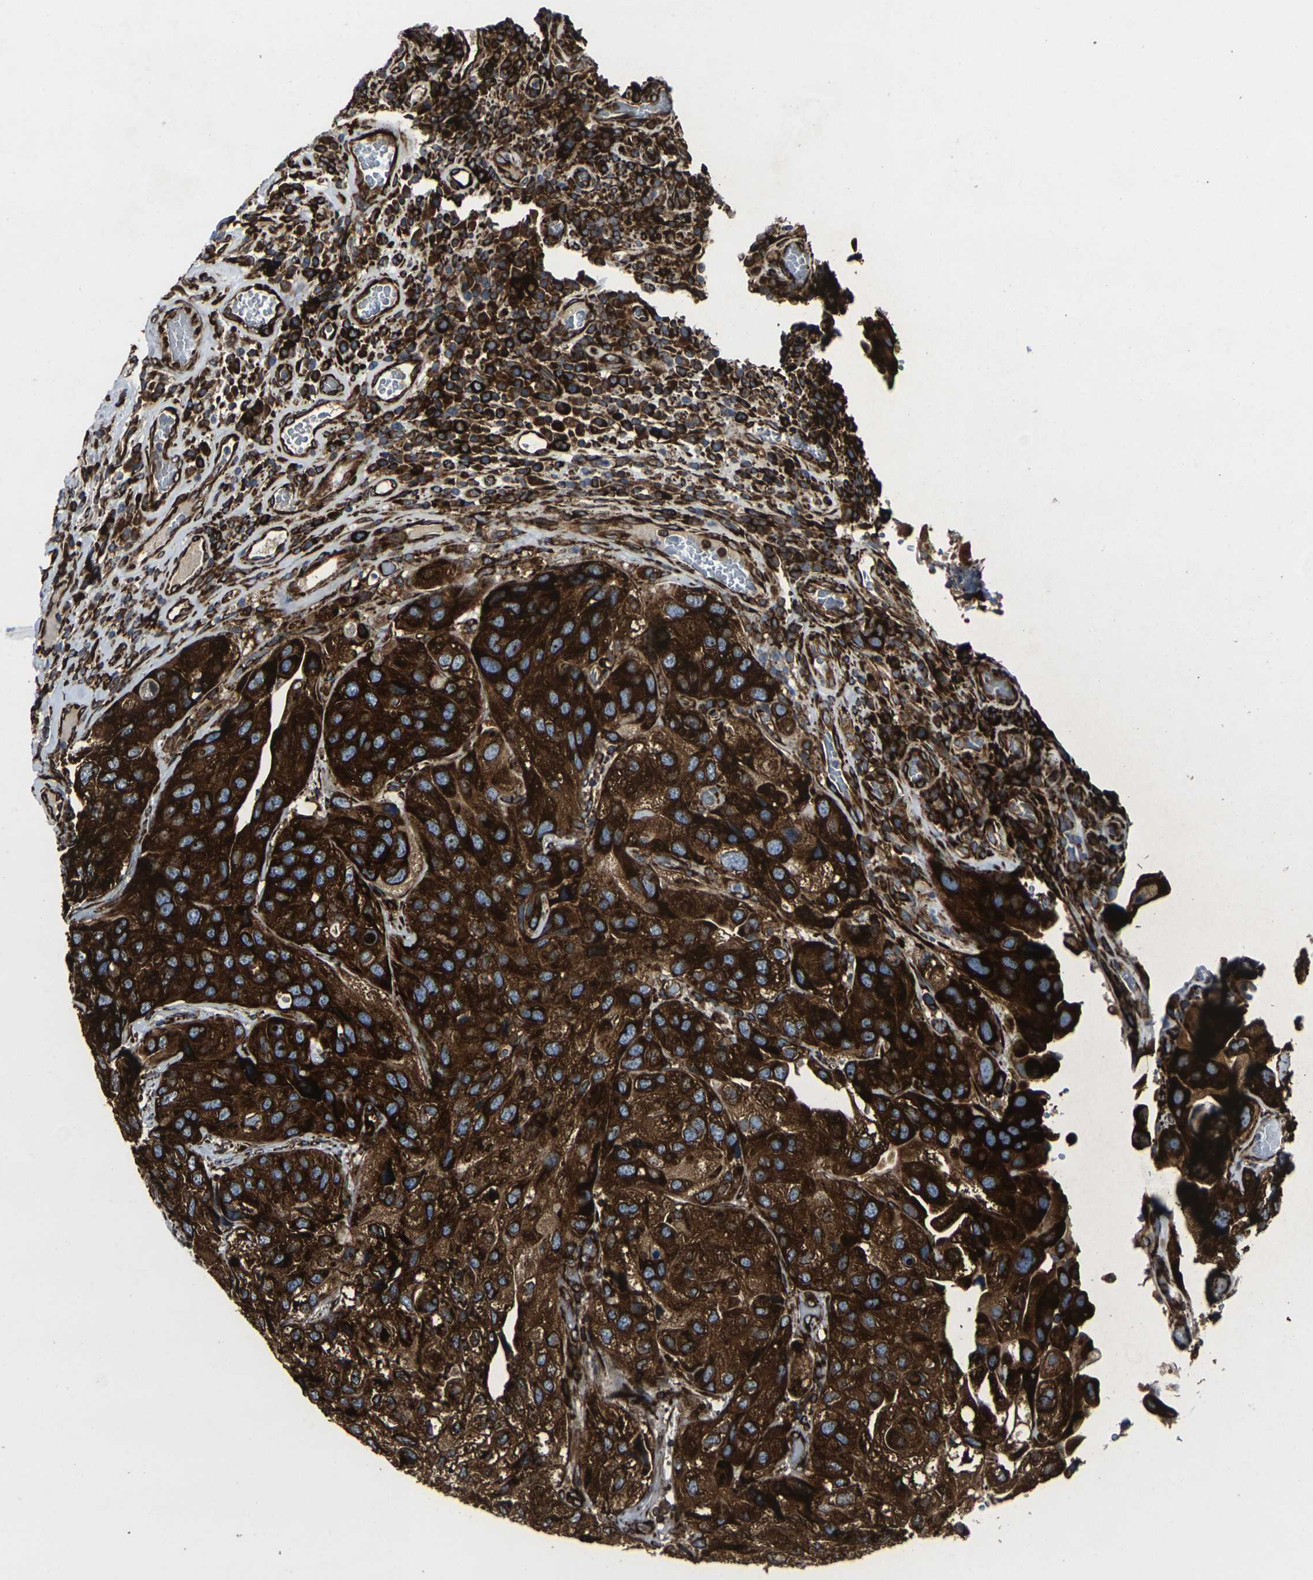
{"staining": {"intensity": "strong", "quantity": ">75%", "location": "cytoplasmic/membranous"}, "tissue": "urothelial cancer", "cell_type": "Tumor cells", "image_type": "cancer", "snomed": [{"axis": "morphology", "description": "Urothelial carcinoma, High grade"}, {"axis": "topography", "description": "Urinary bladder"}], "caption": "Immunohistochemistry (DAB) staining of human urothelial cancer displays strong cytoplasmic/membranous protein staining in about >75% of tumor cells. (DAB IHC with brightfield microscopy, high magnification).", "gene": "MARCHF2", "patient": {"sex": "female", "age": 64}}